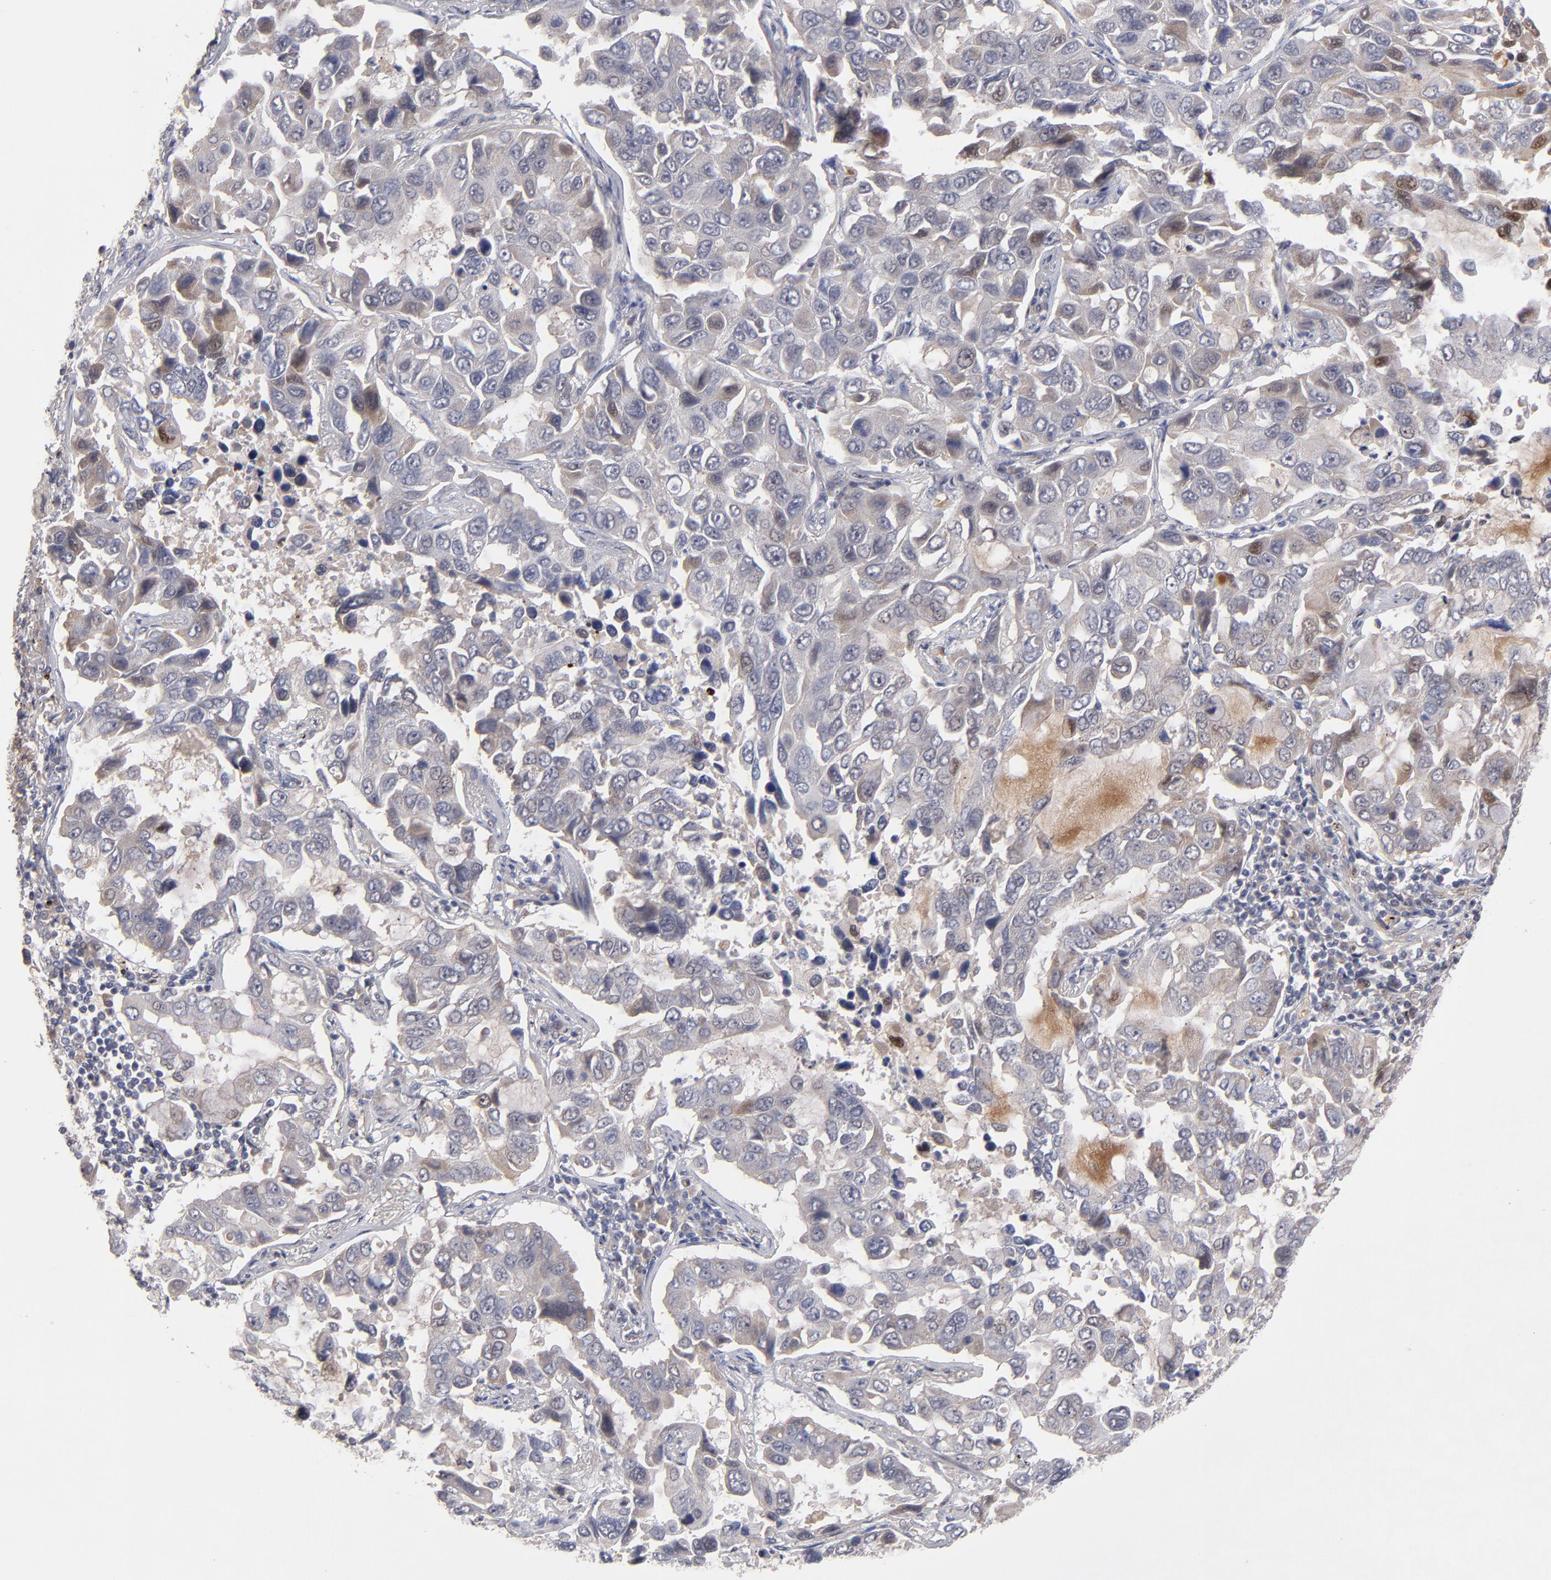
{"staining": {"intensity": "negative", "quantity": "none", "location": "none"}, "tissue": "lung cancer", "cell_type": "Tumor cells", "image_type": "cancer", "snomed": [{"axis": "morphology", "description": "Adenocarcinoma, NOS"}, {"axis": "topography", "description": "Lung"}], "caption": "Immunohistochemistry photomicrograph of adenocarcinoma (lung) stained for a protein (brown), which demonstrates no expression in tumor cells. (DAB (3,3'-diaminobenzidine) IHC visualized using brightfield microscopy, high magnification).", "gene": "EXD2", "patient": {"sex": "male", "age": 64}}